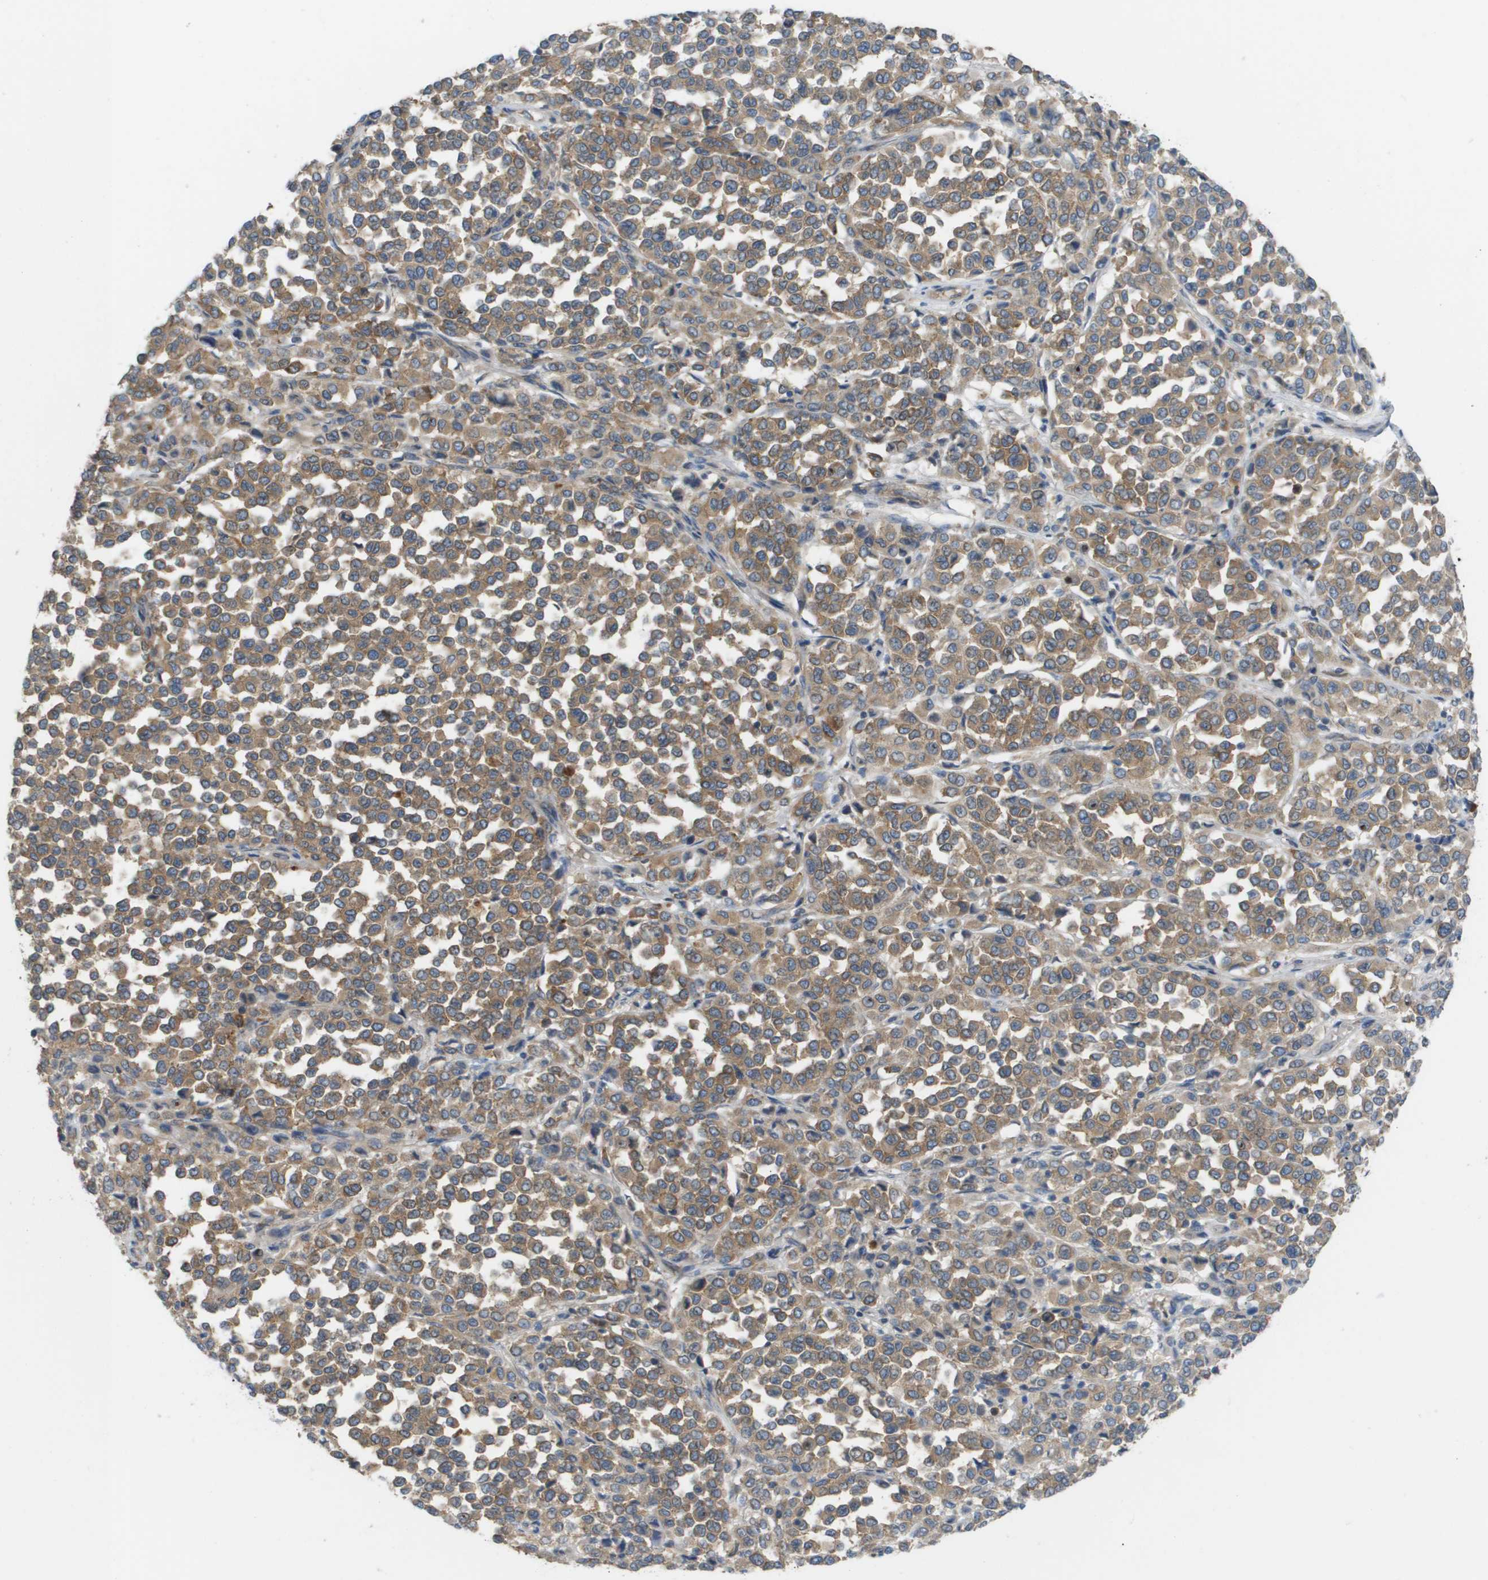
{"staining": {"intensity": "weak", "quantity": ">75%", "location": "cytoplasmic/membranous"}, "tissue": "melanoma", "cell_type": "Tumor cells", "image_type": "cancer", "snomed": [{"axis": "morphology", "description": "Malignant melanoma, Metastatic site"}, {"axis": "topography", "description": "Pancreas"}], "caption": "IHC (DAB) staining of malignant melanoma (metastatic site) shows weak cytoplasmic/membranous protein positivity in approximately >75% of tumor cells.", "gene": "EIF4G2", "patient": {"sex": "female", "age": 30}}